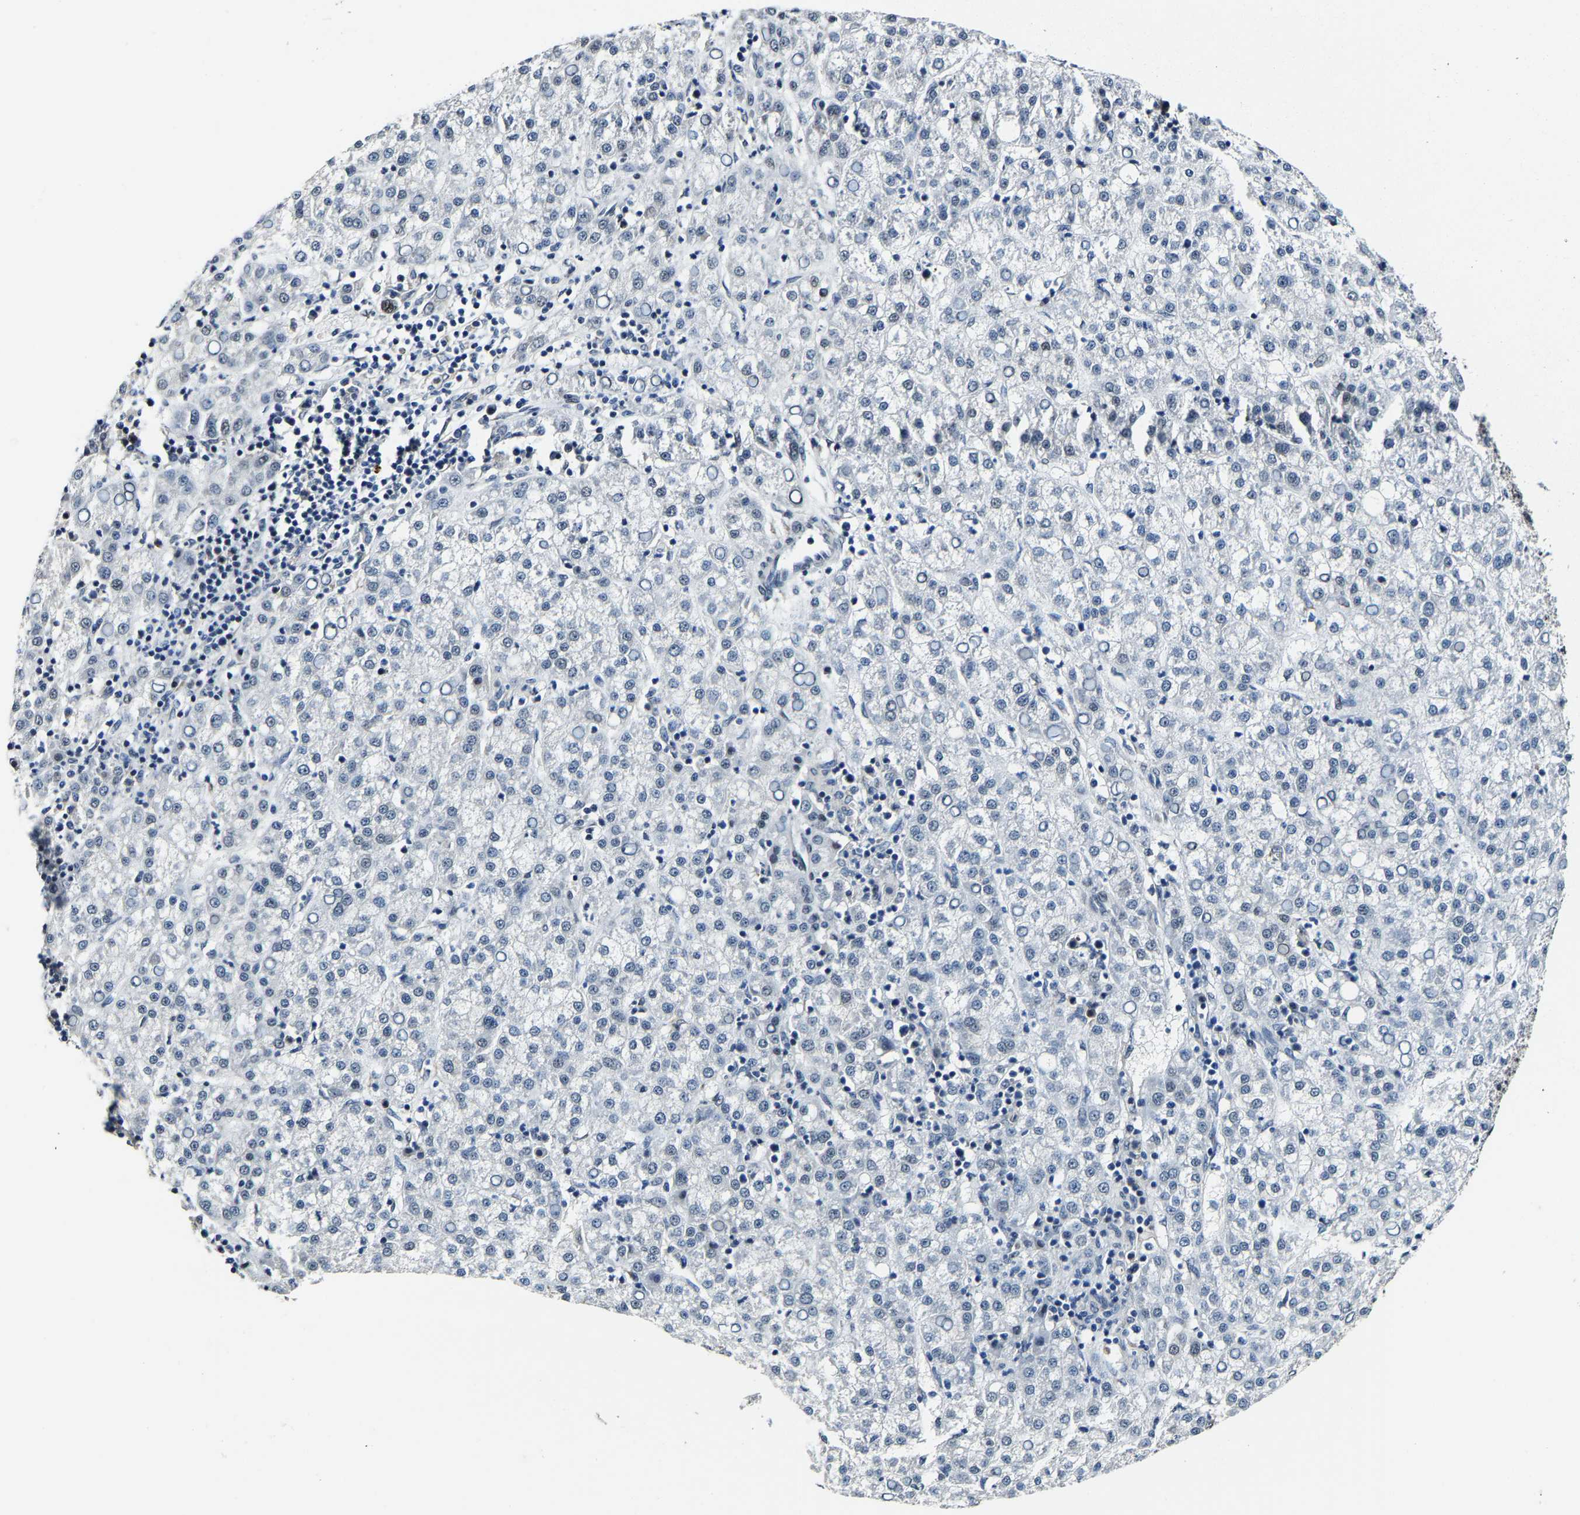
{"staining": {"intensity": "negative", "quantity": "none", "location": "none"}, "tissue": "liver cancer", "cell_type": "Tumor cells", "image_type": "cancer", "snomed": [{"axis": "morphology", "description": "Carcinoma, Hepatocellular, NOS"}, {"axis": "topography", "description": "Liver"}], "caption": "High power microscopy histopathology image of an immunohistochemistry (IHC) micrograph of hepatocellular carcinoma (liver), revealing no significant staining in tumor cells.", "gene": "METTL1", "patient": {"sex": "female", "age": 58}}